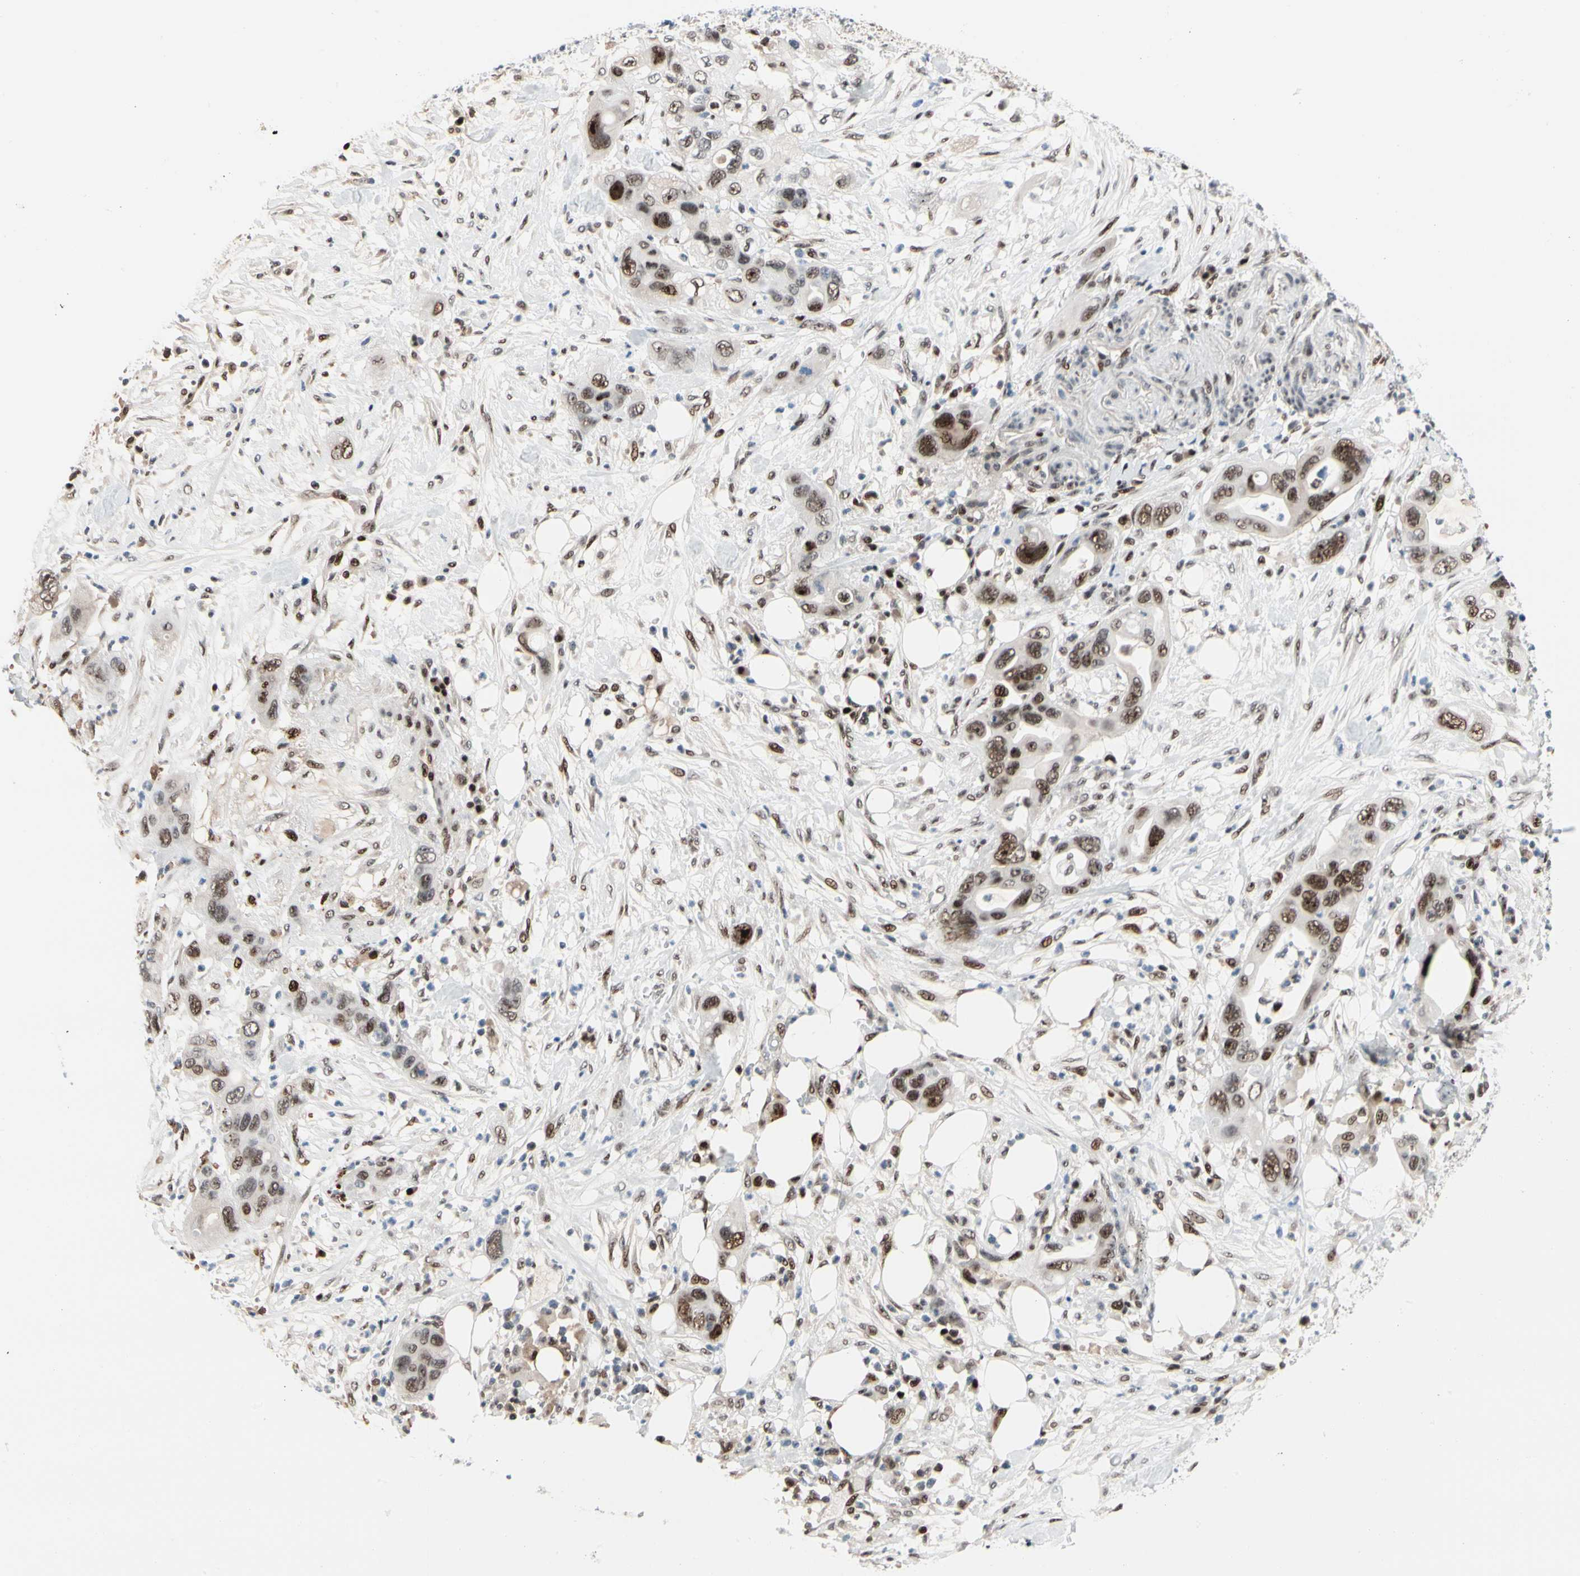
{"staining": {"intensity": "moderate", "quantity": "25%-75%", "location": "nuclear"}, "tissue": "pancreatic cancer", "cell_type": "Tumor cells", "image_type": "cancer", "snomed": [{"axis": "morphology", "description": "Adenocarcinoma, NOS"}, {"axis": "topography", "description": "Pancreas"}], "caption": "DAB immunohistochemical staining of pancreatic cancer (adenocarcinoma) demonstrates moderate nuclear protein positivity in approximately 25%-75% of tumor cells.", "gene": "FOXO3", "patient": {"sex": "female", "age": 71}}